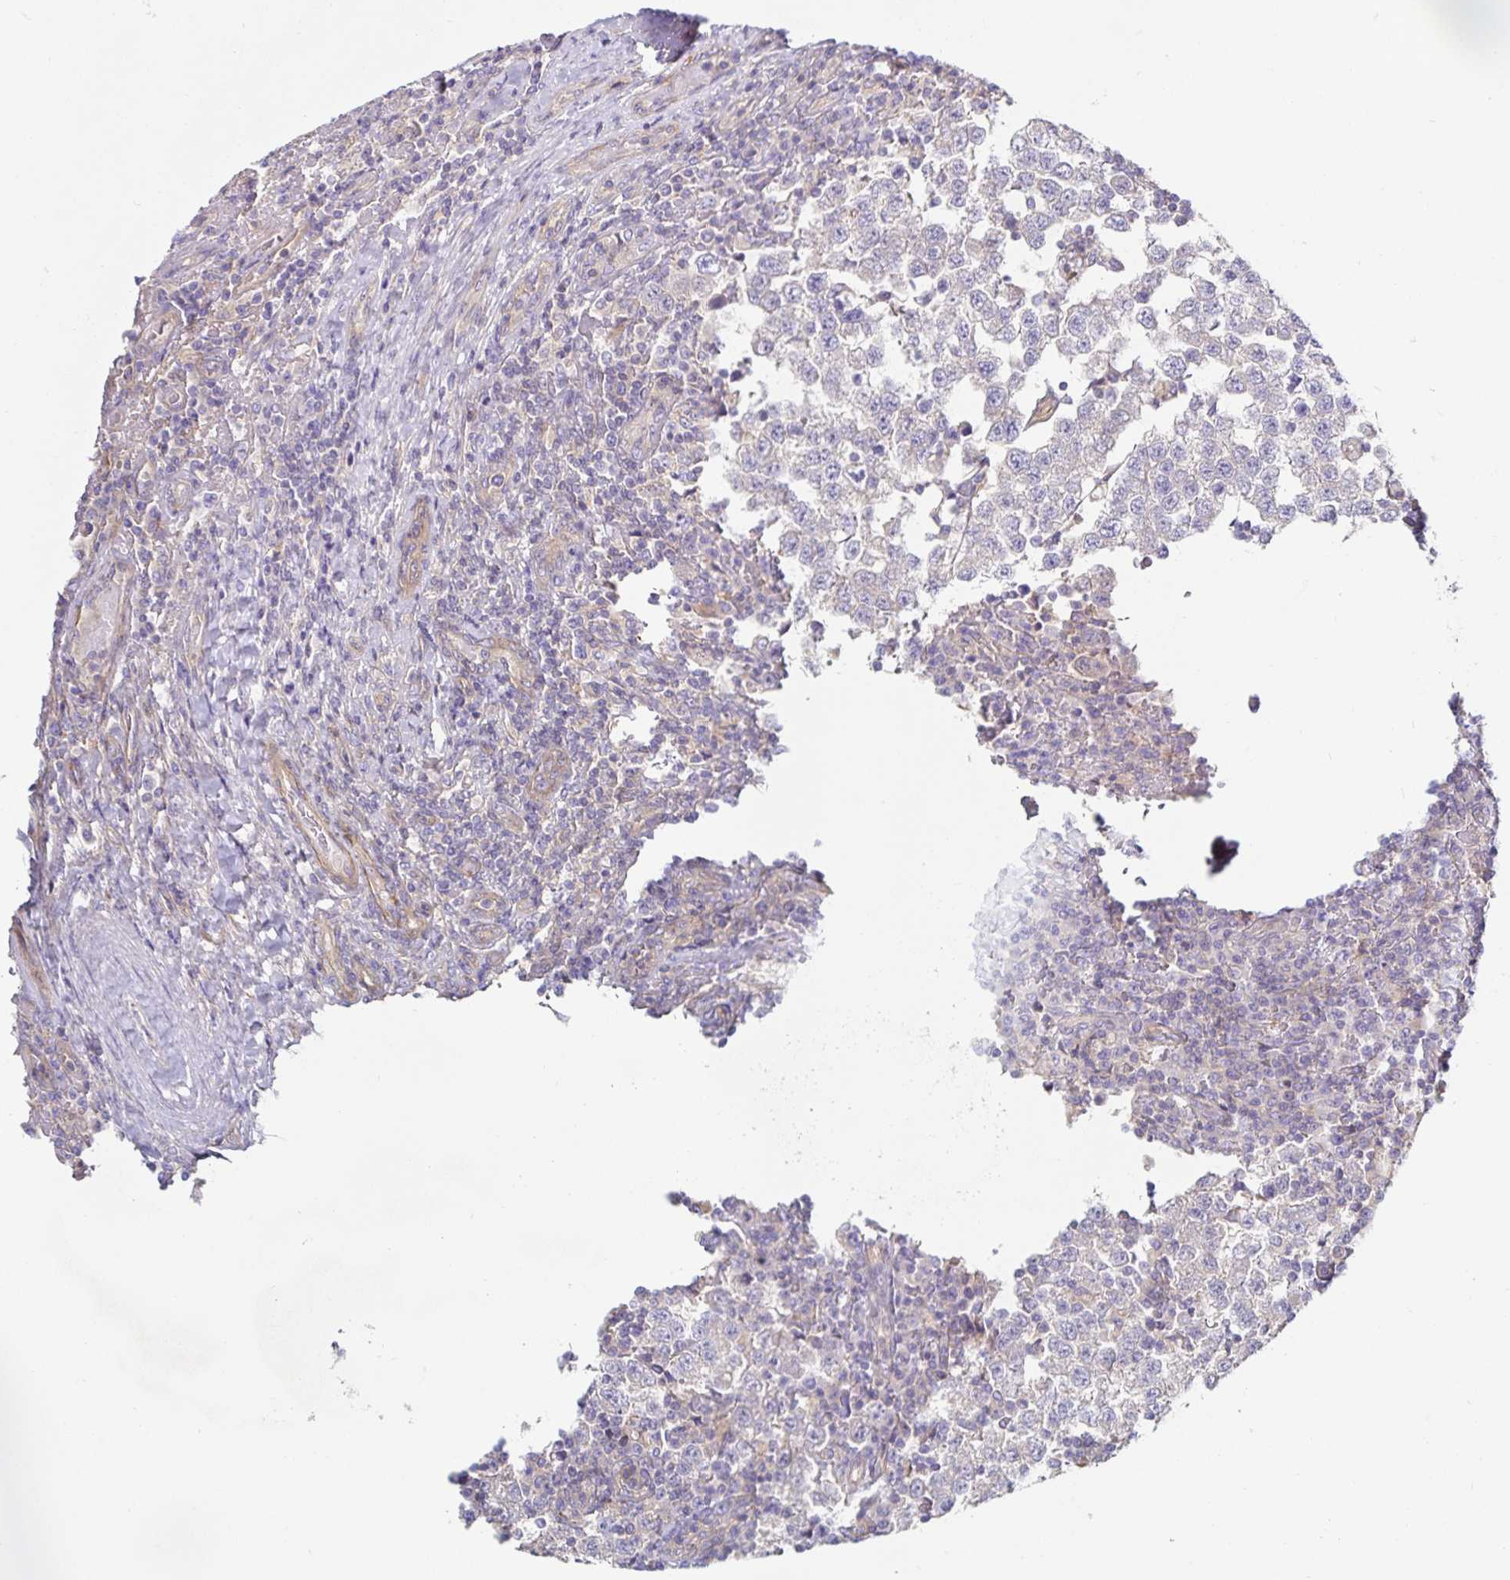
{"staining": {"intensity": "negative", "quantity": "none", "location": "none"}, "tissue": "testis cancer", "cell_type": "Tumor cells", "image_type": "cancer", "snomed": [{"axis": "morphology", "description": "Seminoma, NOS"}, {"axis": "topography", "description": "Testis"}], "caption": "Testis cancer was stained to show a protein in brown. There is no significant positivity in tumor cells. Nuclei are stained in blue.", "gene": "METTL22", "patient": {"sex": "male", "age": 34}}